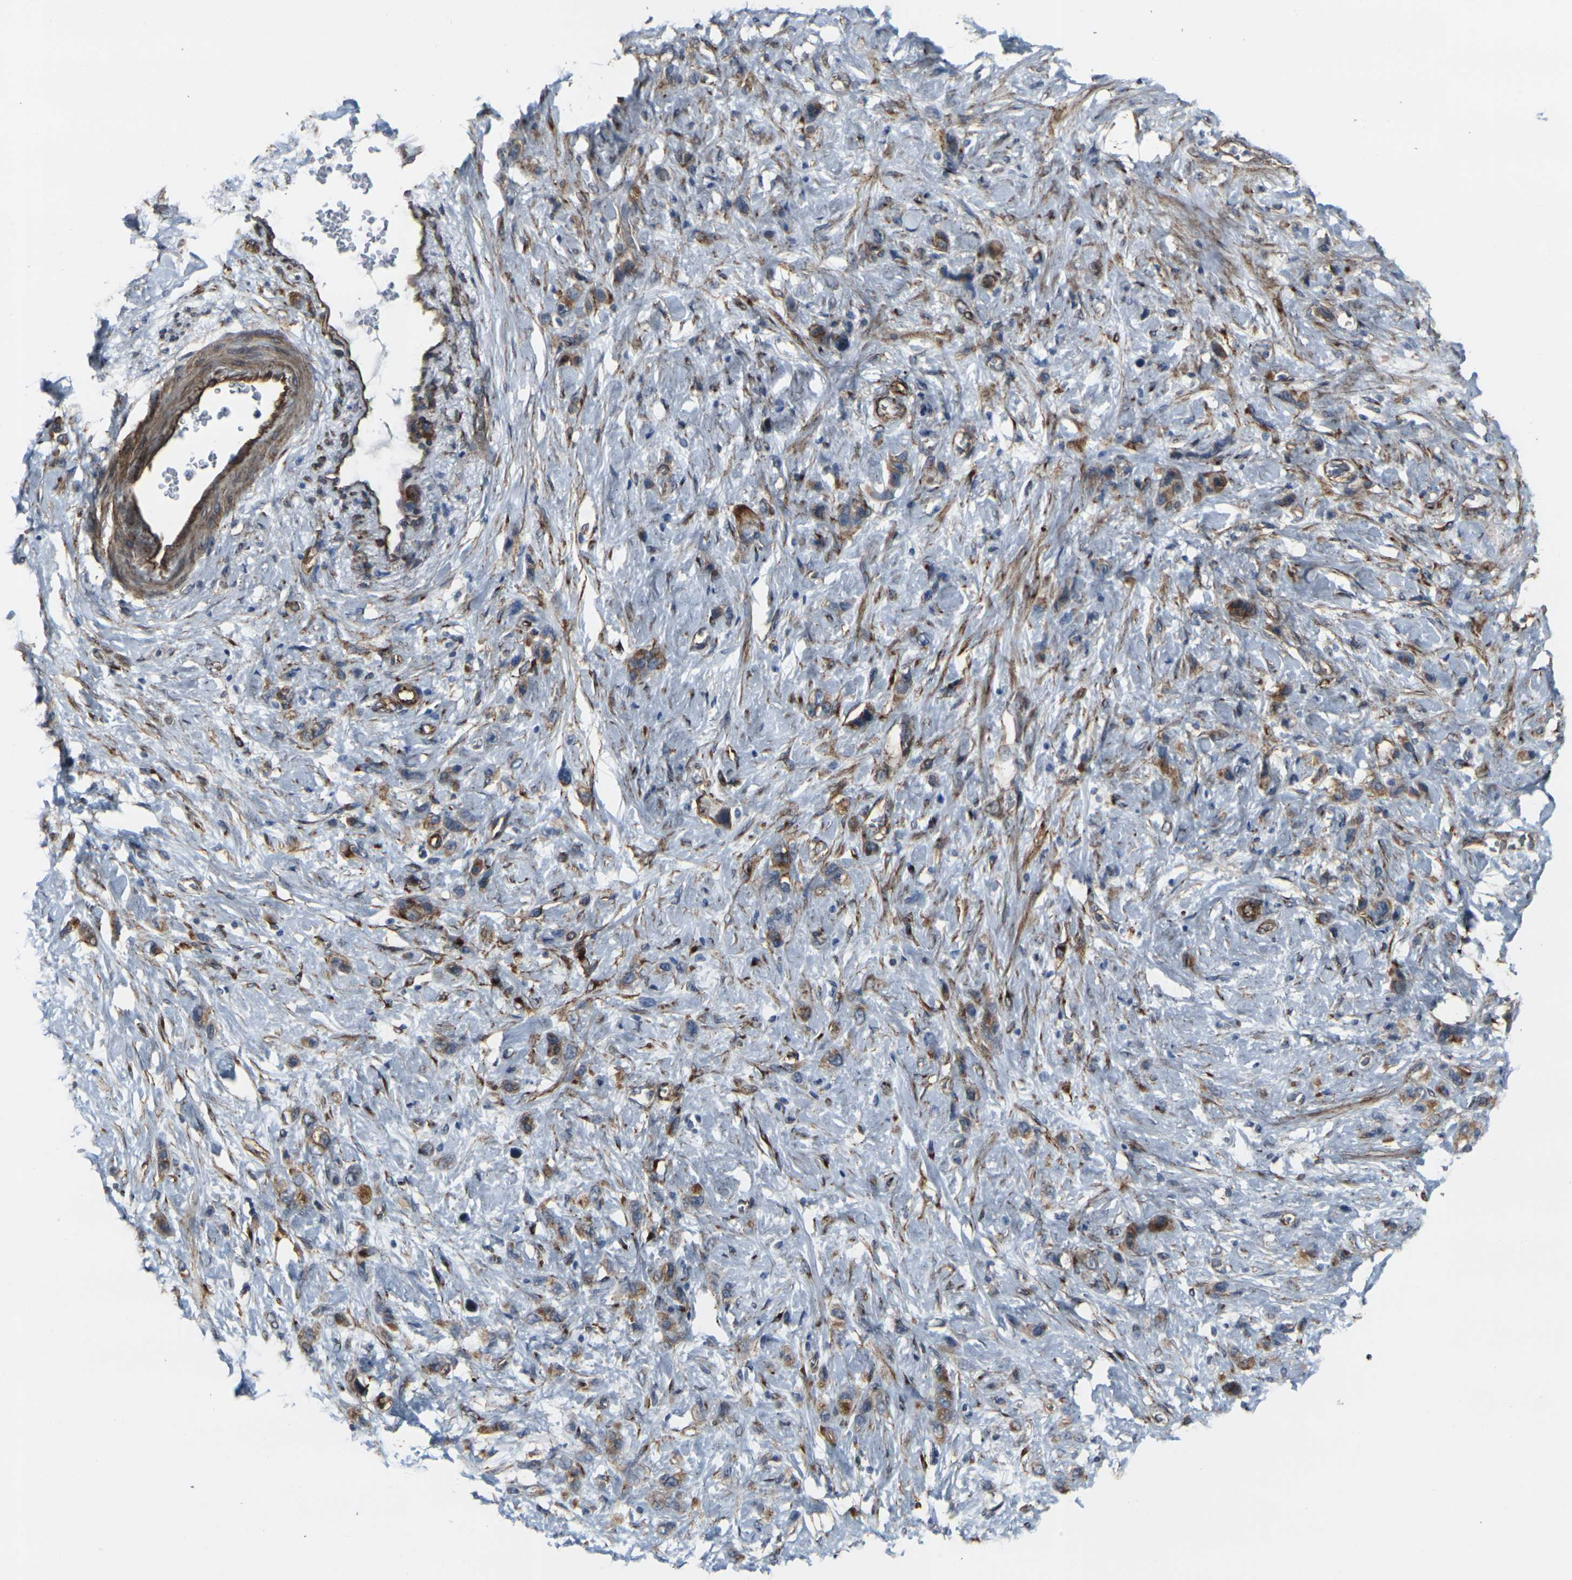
{"staining": {"intensity": "moderate", "quantity": "25%-75%", "location": "cytoplasmic/membranous"}, "tissue": "stomach cancer", "cell_type": "Tumor cells", "image_type": "cancer", "snomed": [{"axis": "morphology", "description": "Adenocarcinoma, NOS"}, {"axis": "morphology", "description": "Adenocarcinoma, High grade"}, {"axis": "topography", "description": "Stomach, upper"}, {"axis": "topography", "description": "Stomach, lower"}], "caption": "Immunohistochemistry (IHC) of human adenocarcinoma (stomach) demonstrates medium levels of moderate cytoplasmic/membranous positivity in about 25%-75% of tumor cells.", "gene": "MYOF", "patient": {"sex": "female", "age": 65}}